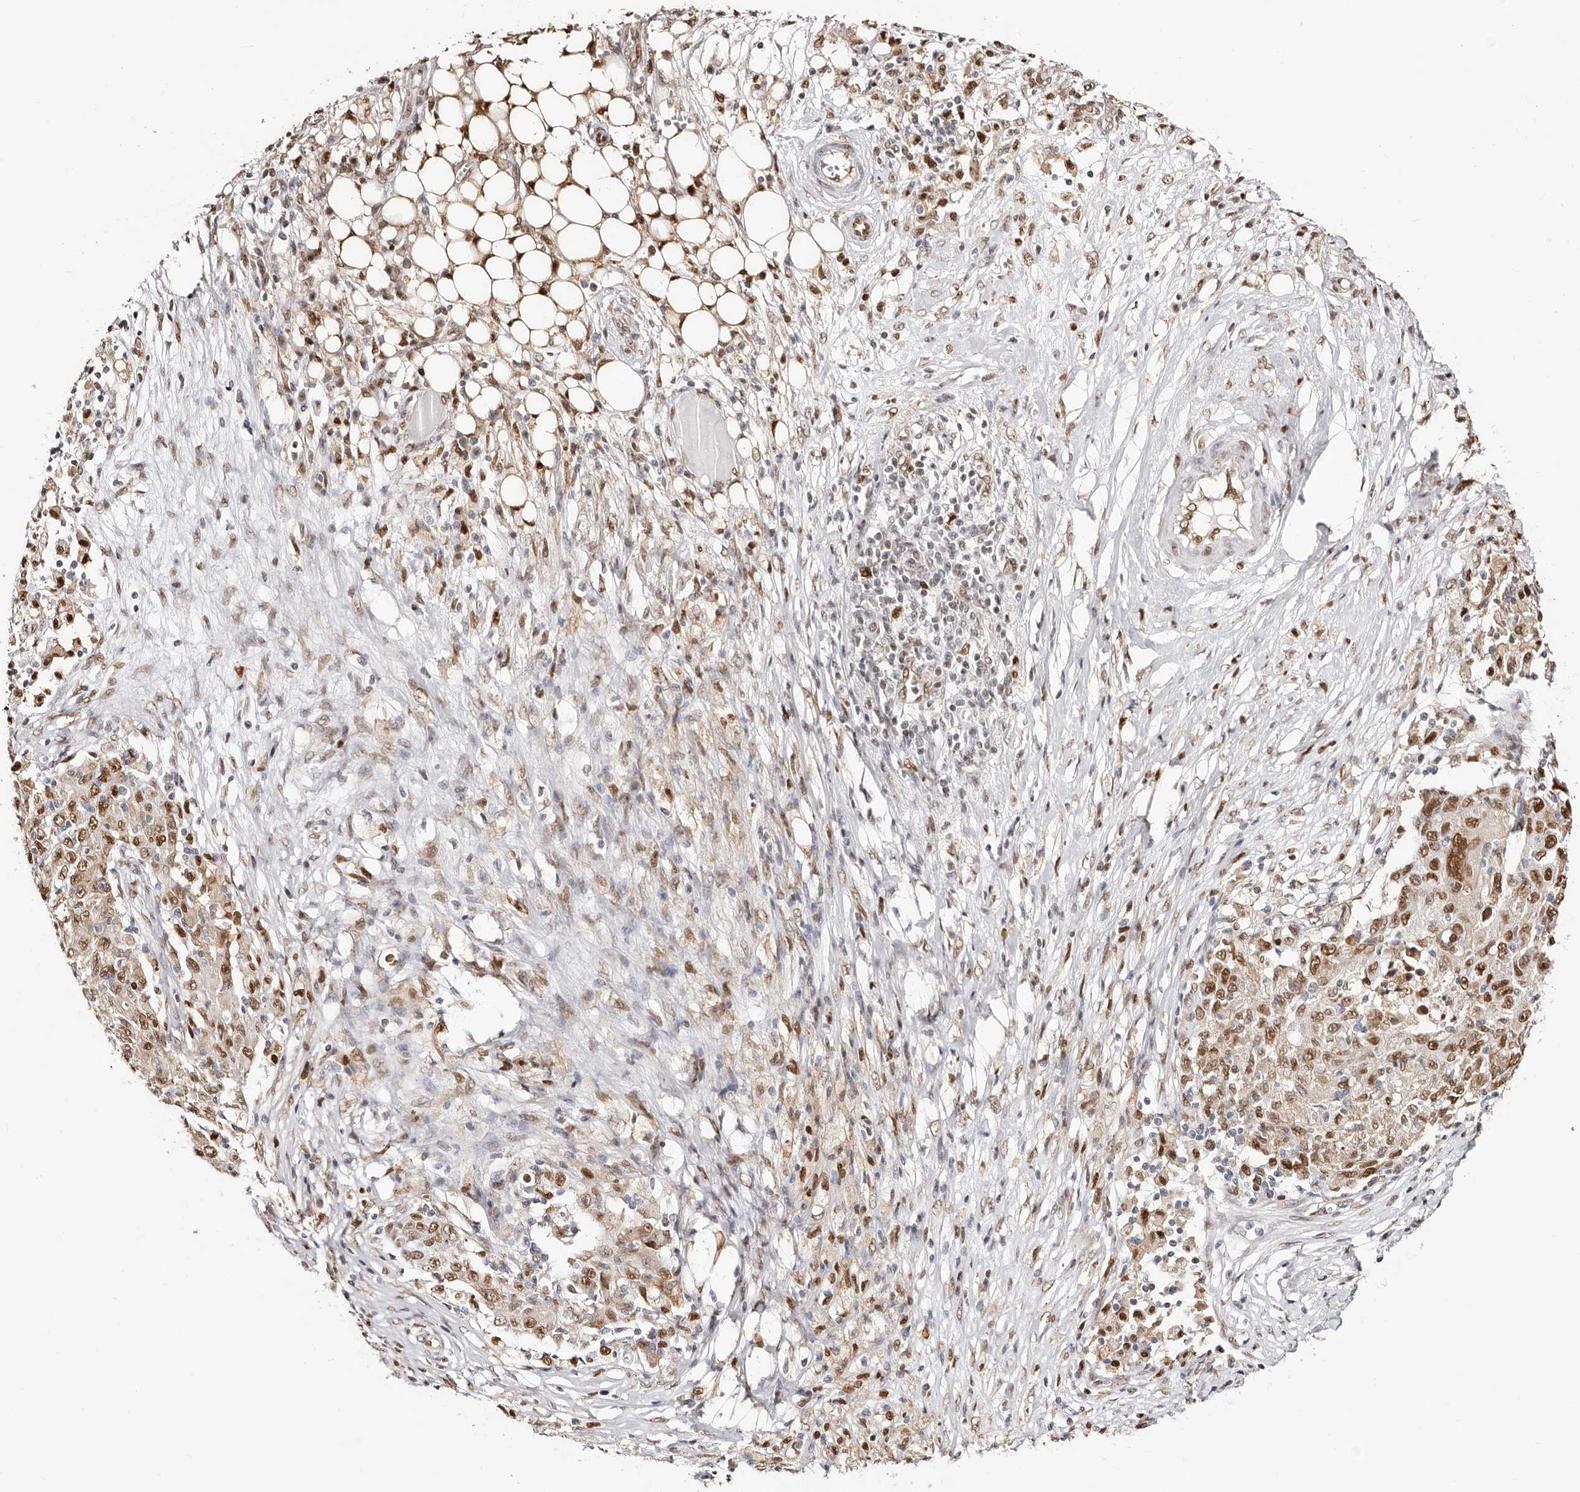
{"staining": {"intensity": "moderate", "quantity": ">75%", "location": "nuclear"}, "tissue": "ovarian cancer", "cell_type": "Tumor cells", "image_type": "cancer", "snomed": [{"axis": "morphology", "description": "Carcinoma, endometroid"}, {"axis": "topography", "description": "Ovary"}], "caption": "Brown immunohistochemical staining in human endometroid carcinoma (ovarian) reveals moderate nuclear positivity in approximately >75% of tumor cells.", "gene": "TKT", "patient": {"sex": "female", "age": 42}}